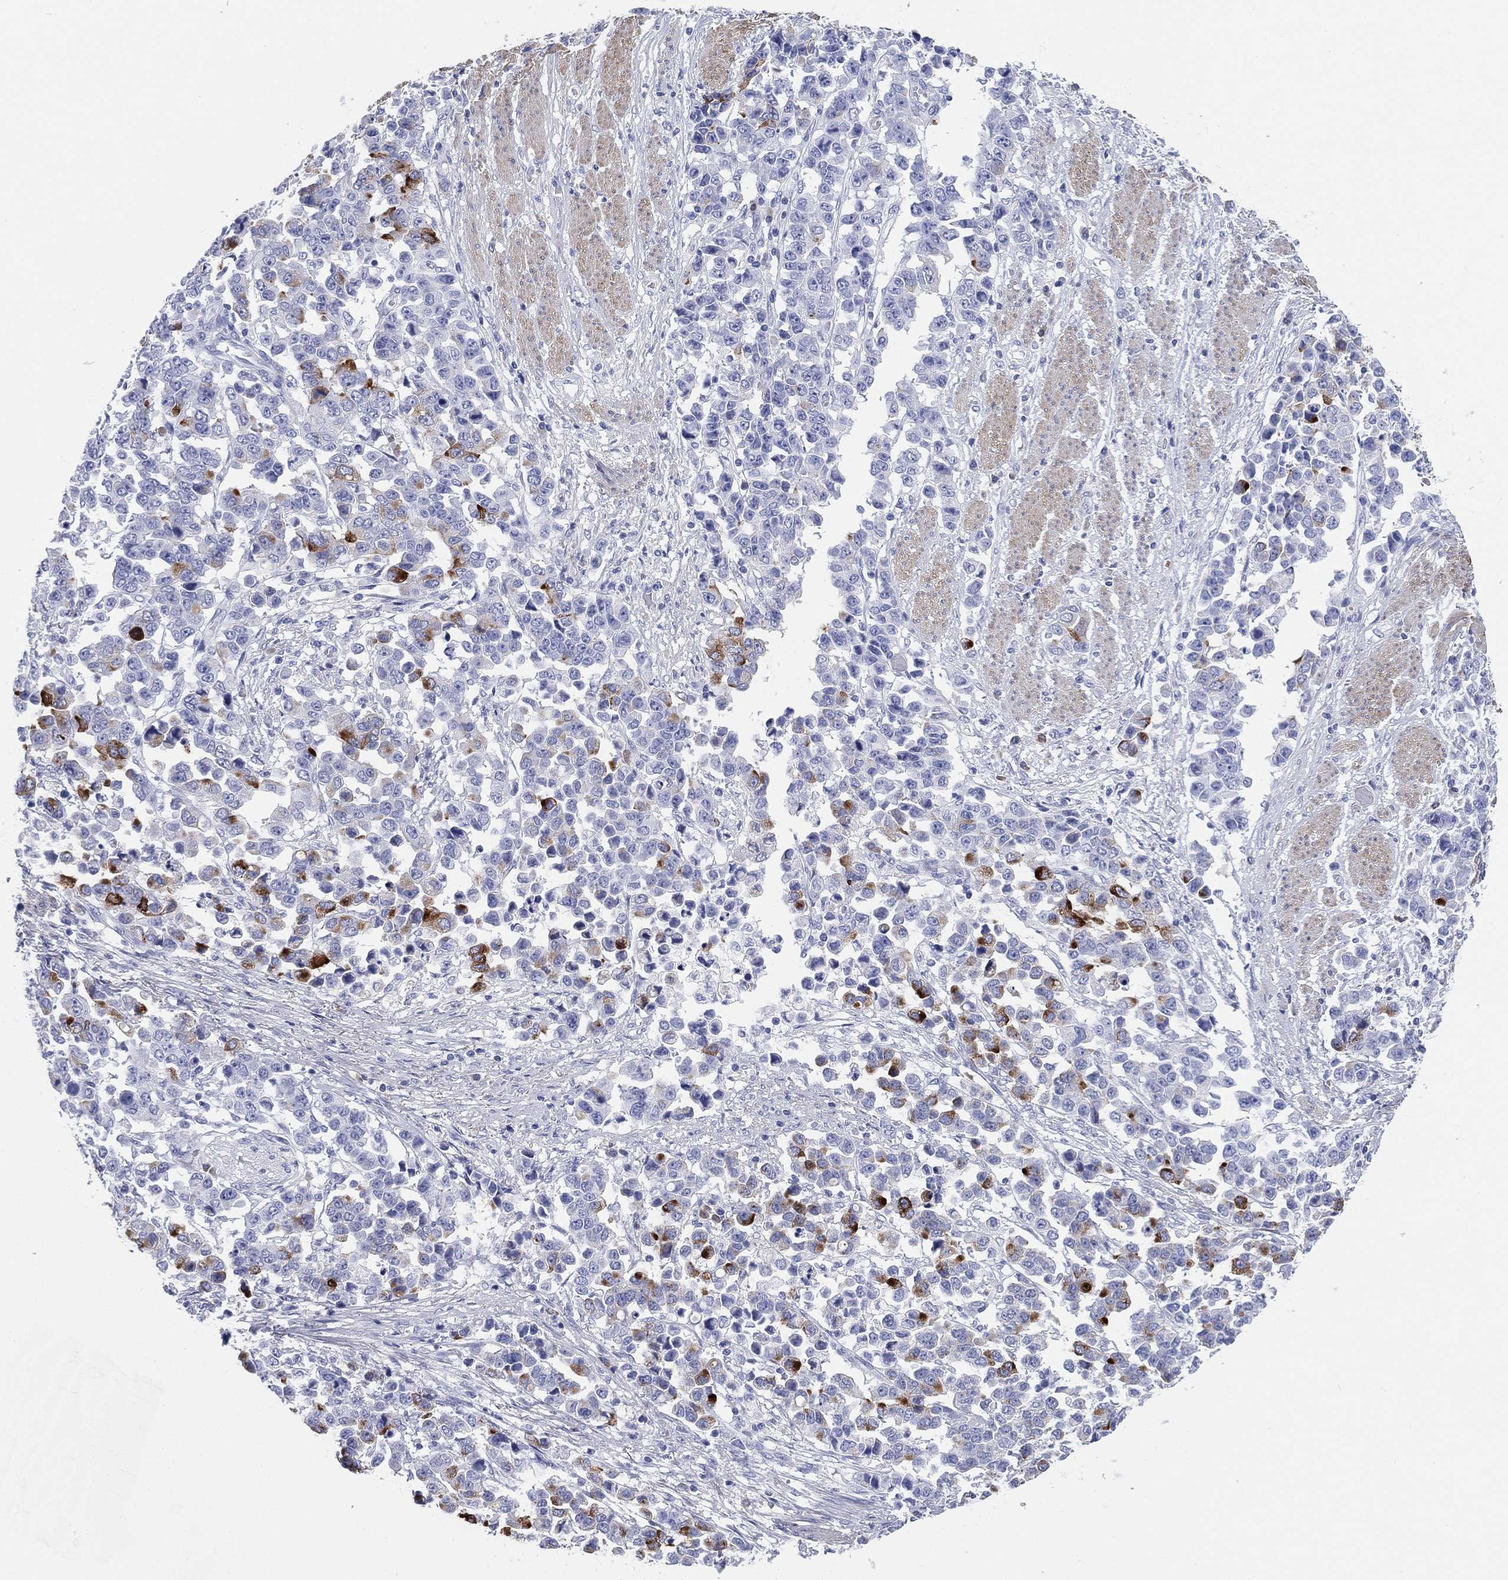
{"staining": {"intensity": "strong", "quantity": "<25%", "location": "cytoplasmic/membranous"}, "tissue": "stomach cancer", "cell_type": "Tumor cells", "image_type": "cancer", "snomed": [{"axis": "morphology", "description": "Adenocarcinoma, NOS"}, {"axis": "topography", "description": "Stomach, upper"}], "caption": "Protein expression analysis of stomach cancer (adenocarcinoma) reveals strong cytoplasmic/membranous staining in about <25% of tumor cells. The staining was performed using DAB (3,3'-diaminobenzidine), with brown indicating positive protein expression. Nuclei are stained blue with hematoxylin.", "gene": "CD79A", "patient": {"sex": "male", "age": 69}}